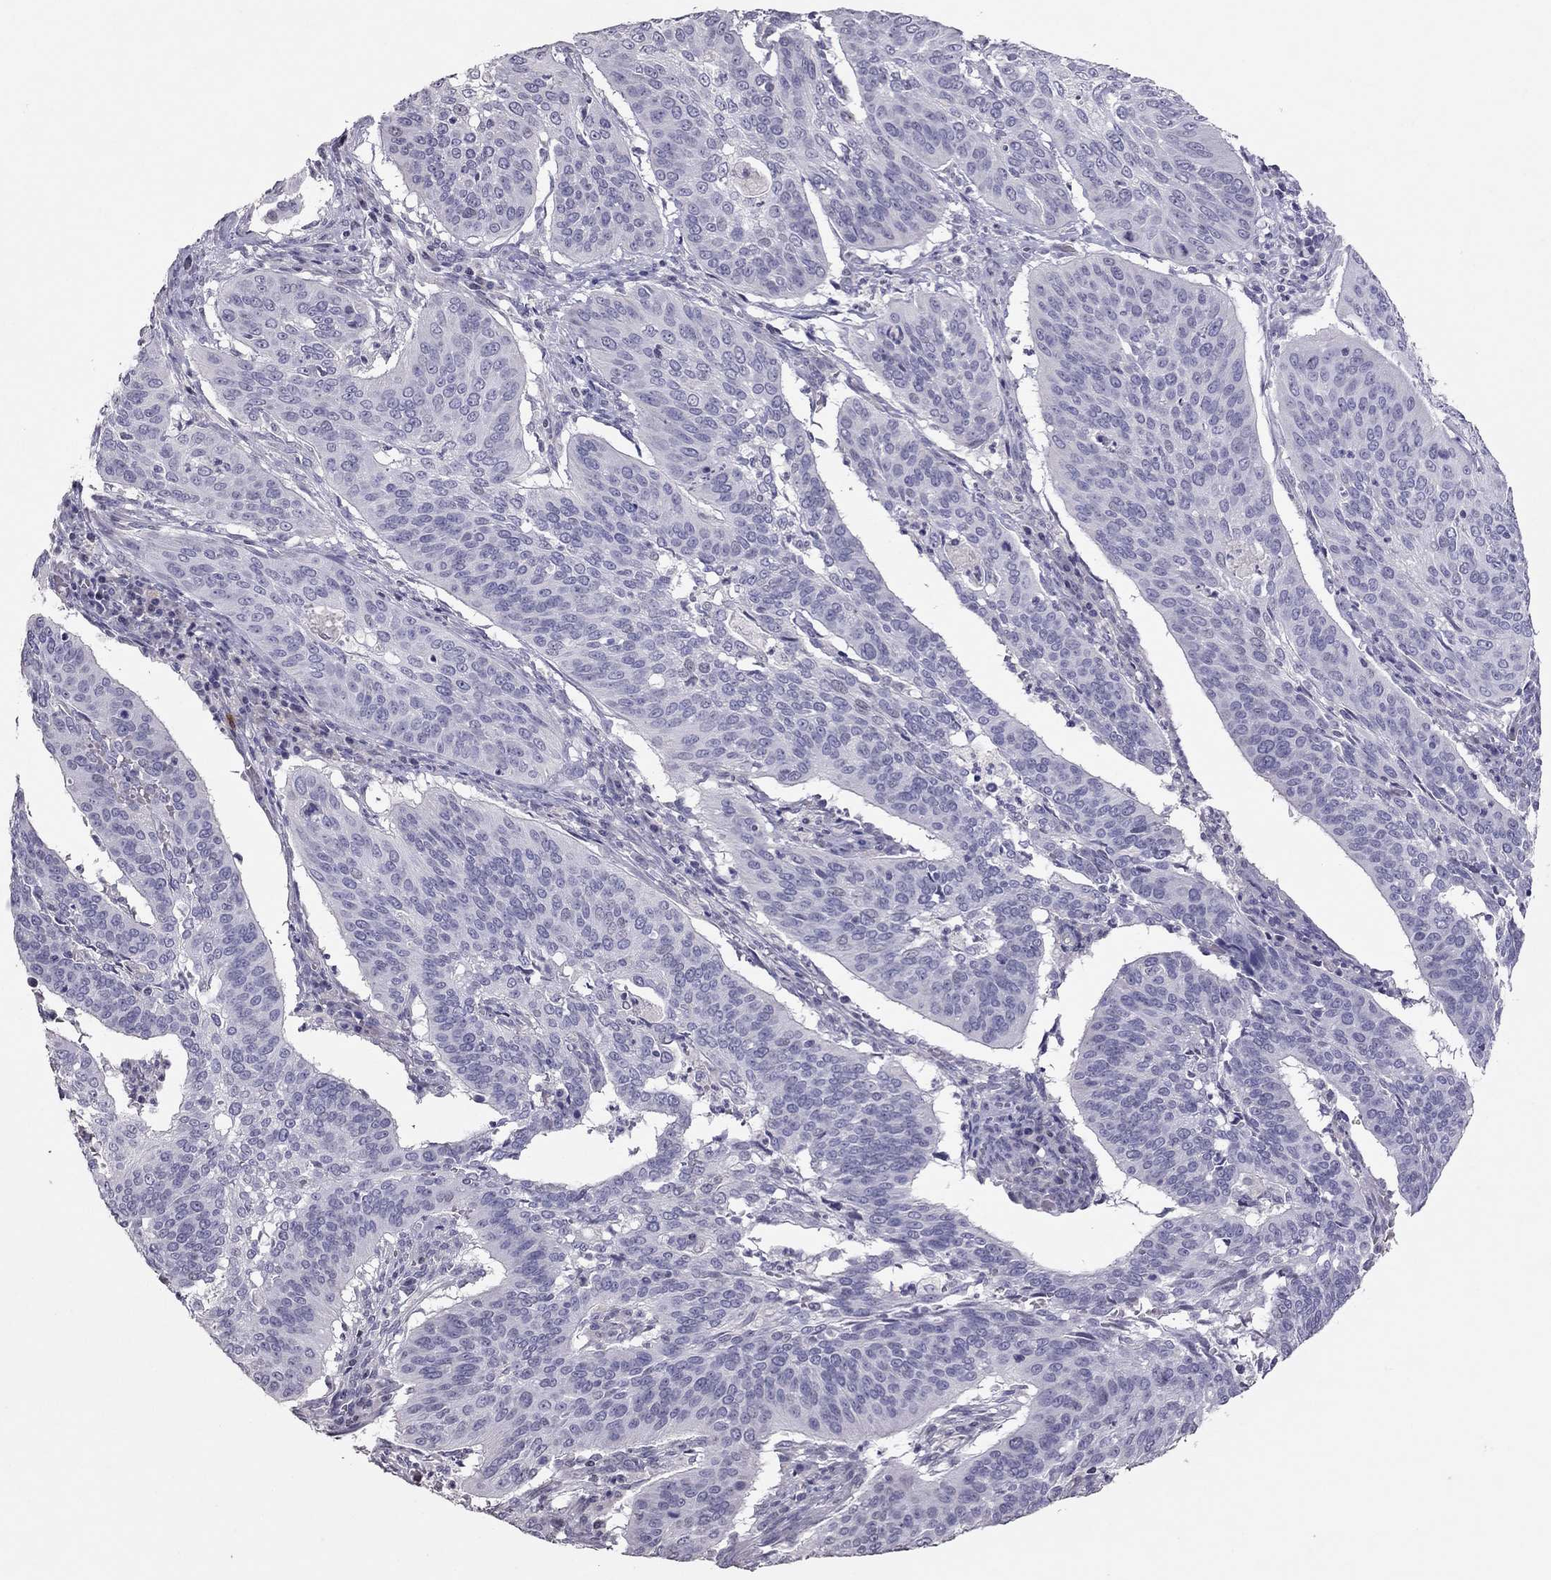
{"staining": {"intensity": "negative", "quantity": "none", "location": "none"}, "tissue": "cervical cancer", "cell_type": "Tumor cells", "image_type": "cancer", "snomed": [{"axis": "morphology", "description": "Normal tissue, NOS"}, {"axis": "morphology", "description": "Squamous cell carcinoma, NOS"}, {"axis": "topography", "description": "Cervix"}], "caption": "There is no significant positivity in tumor cells of squamous cell carcinoma (cervical).", "gene": "TSHB", "patient": {"sex": "female", "age": 39}}